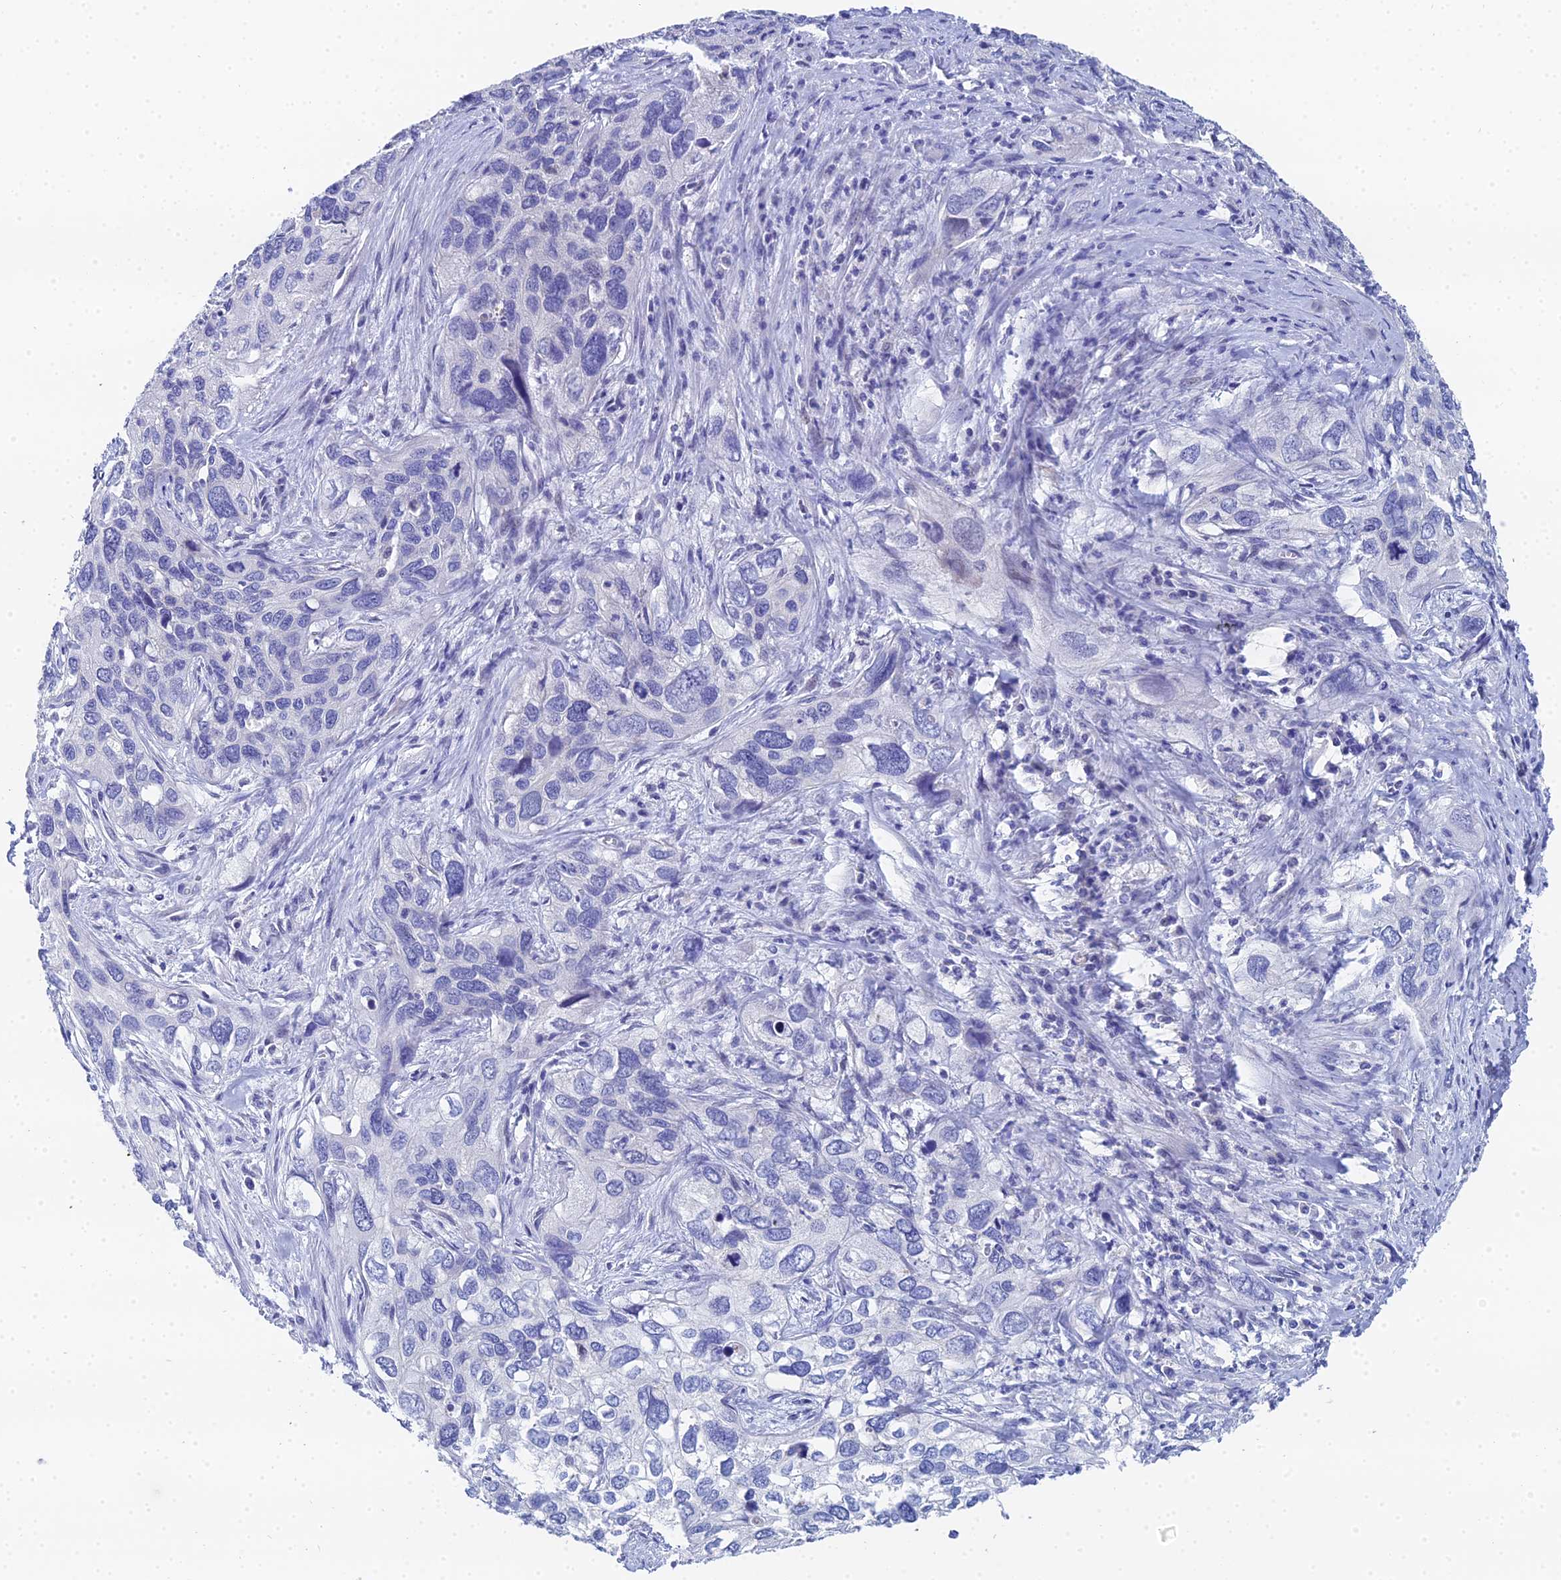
{"staining": {"intensity": "negative", "quantity": "none", "location": "none"}, "tissue": "cervical cancer", "cell_type": "Tumor cells", "image_type": "cancer", "snomed": [{"axis": "morphology", "description": "Squamous cell carcinoma, NOS"}, {"axis": "topography", "description": "Cervix"}], "caption": "Histopathology image shows no significant protein staining in tumor cells of squamous cell carcinoma (cervical). Nuclei are stained in blue.", "gene": "OCM", "patient": {"sex": "female", "age": 55}}